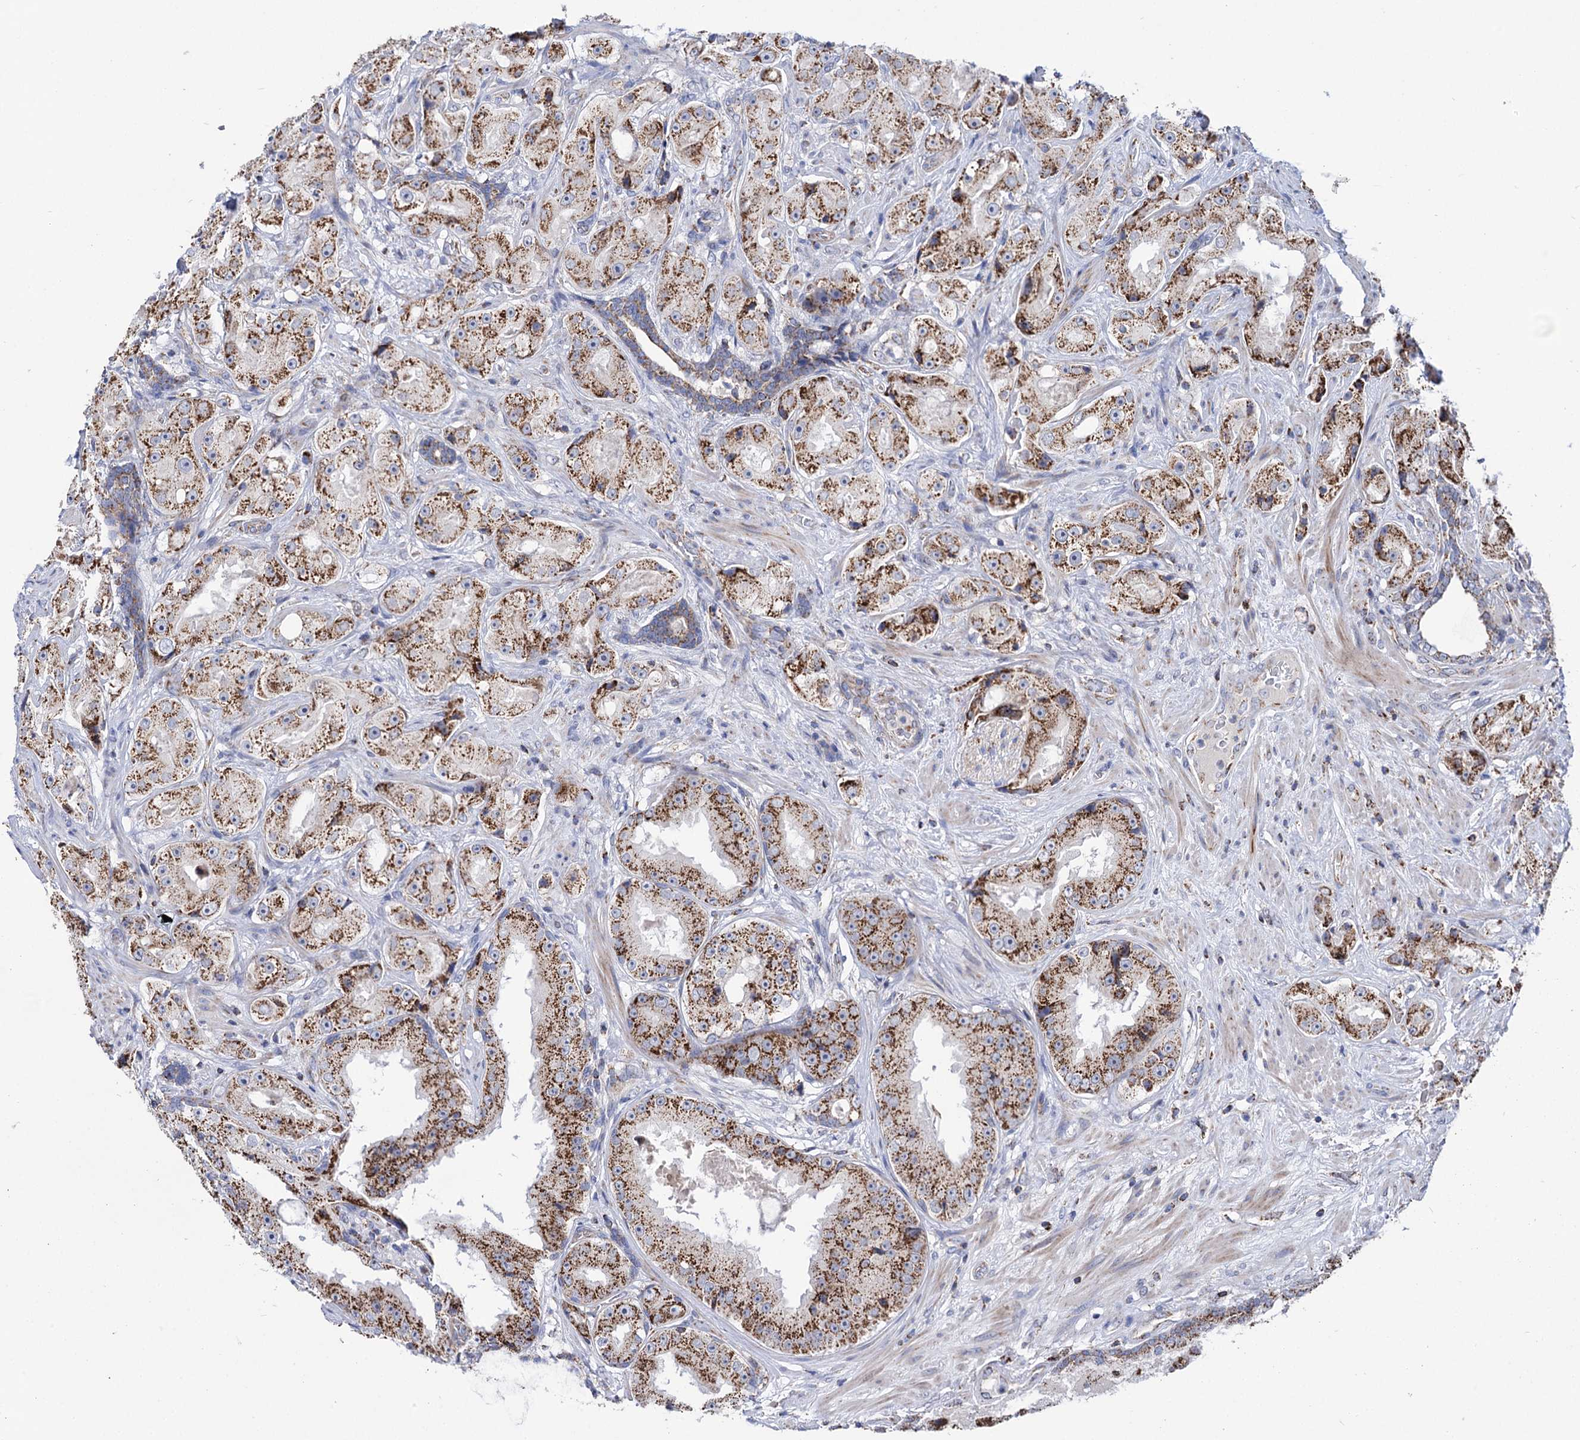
{"staining": {"intensity": "moderate", "quantity": ">75%", "location": "cytoplasmic/membranous"}, "tissue": "prostate cancer", "cell_type": "Tumor cells", "image_type": "cancer", "snomed": [{"axis": "morphology", "description": "Adenocarcinoma, High grade"}, {"axis": "topography", "description": "Prostate"}], "caption": "This micrograph exhibits IHC staining of high-grade adenocarcinoma (prostate), with medium moderate cytoplasmic/membranous positivity in about >75% of tumor cells.", "gene": "ABHD10", "patient": {"sex": "male", "age": 73}}